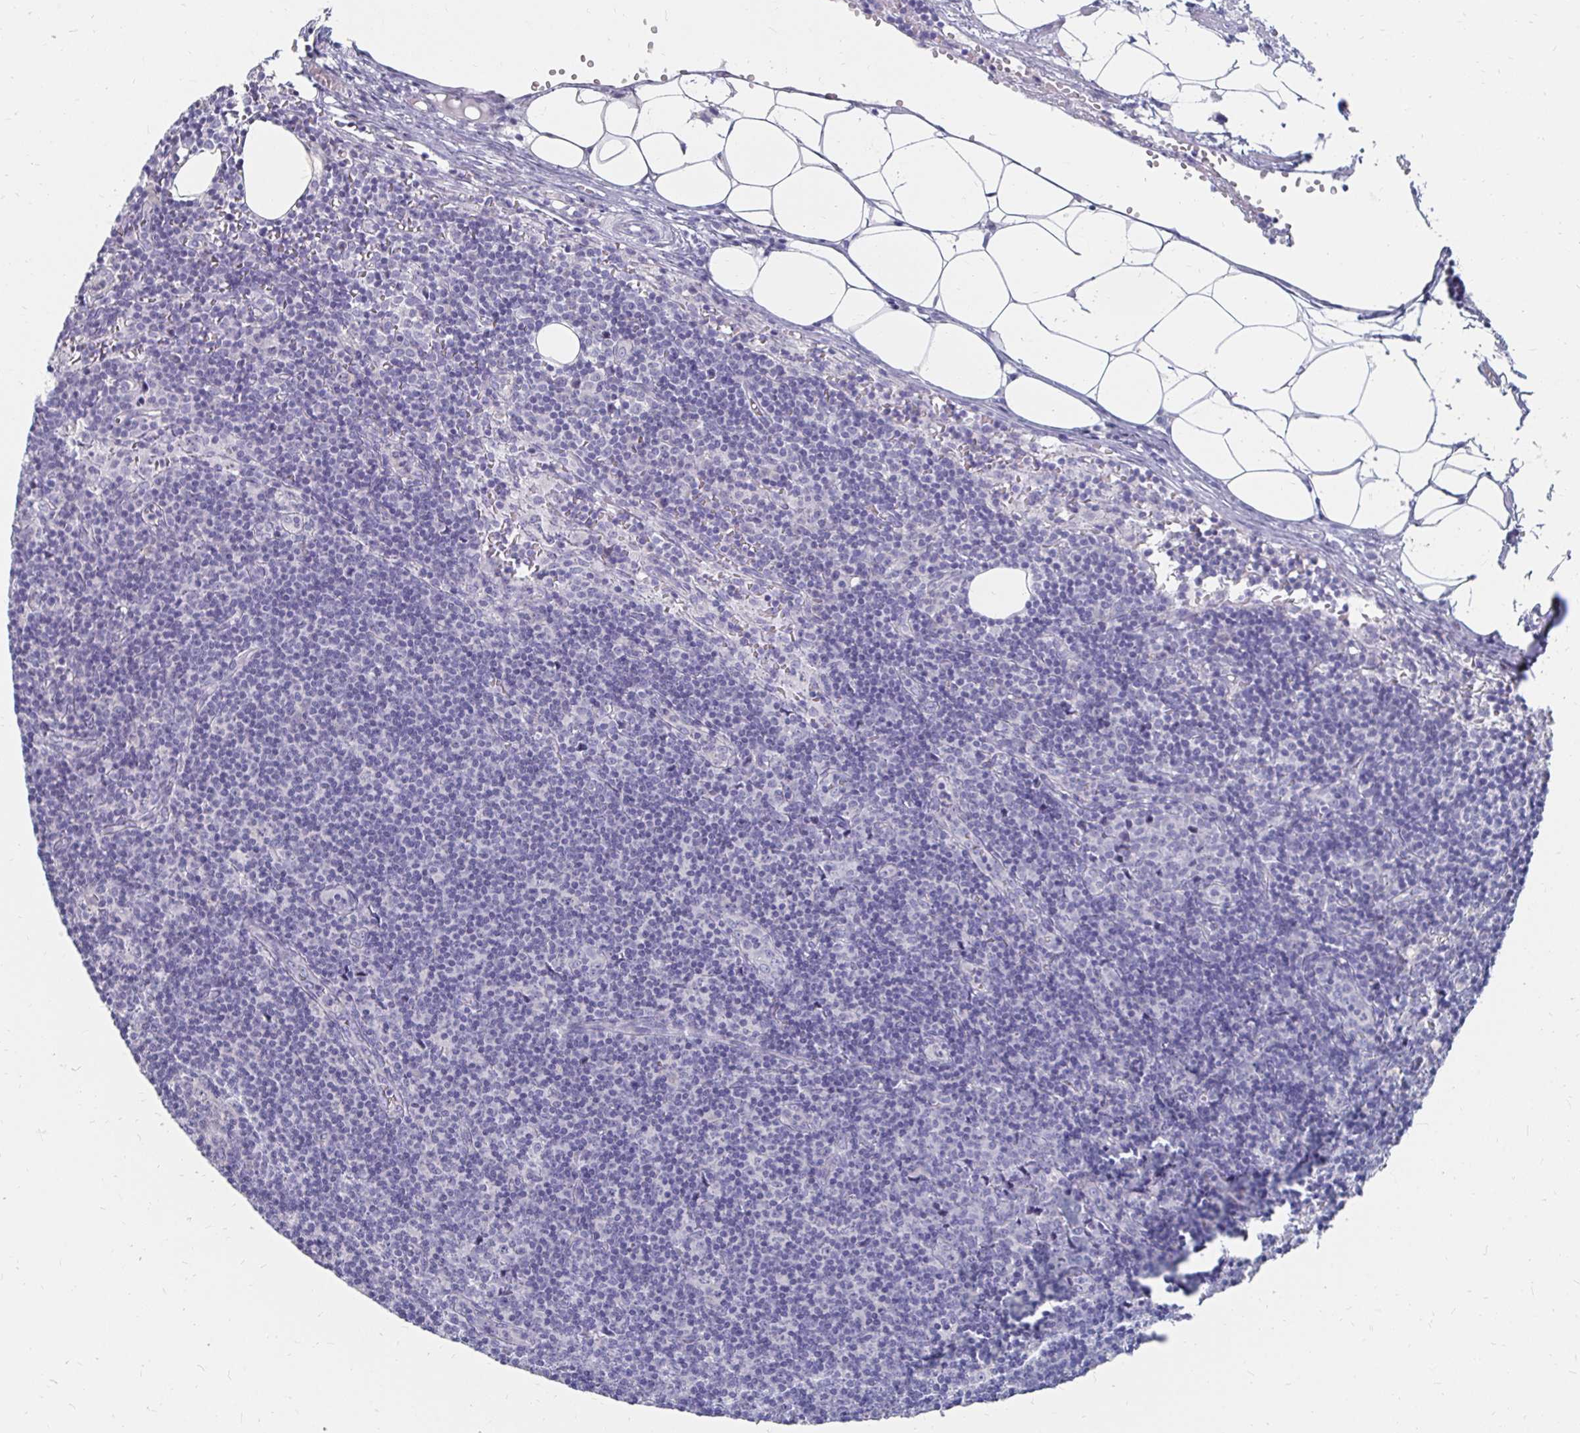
{"staining": {"intensity": "negative", "quantity": "none", "location": "none"}, "tissue": "lymph node", "cell_type": "Germinal center cells", "image_type": "normal", "snomed": [{"axis": "morphology", "description": "Normal tissue, NOS"}, {"axis": "topography", "description": "Lymph node"}], "caption": "A photomicrograph of human lymph node is negative for staining in germinal center cells. Brightfield microscopy of immunohistochemistry (IHC) stained with DAB (brown) and hematoxylin (blue), captured at high magnification.", "gene": "SYCP3", "patient": {"sex": "female", "age": 41}}